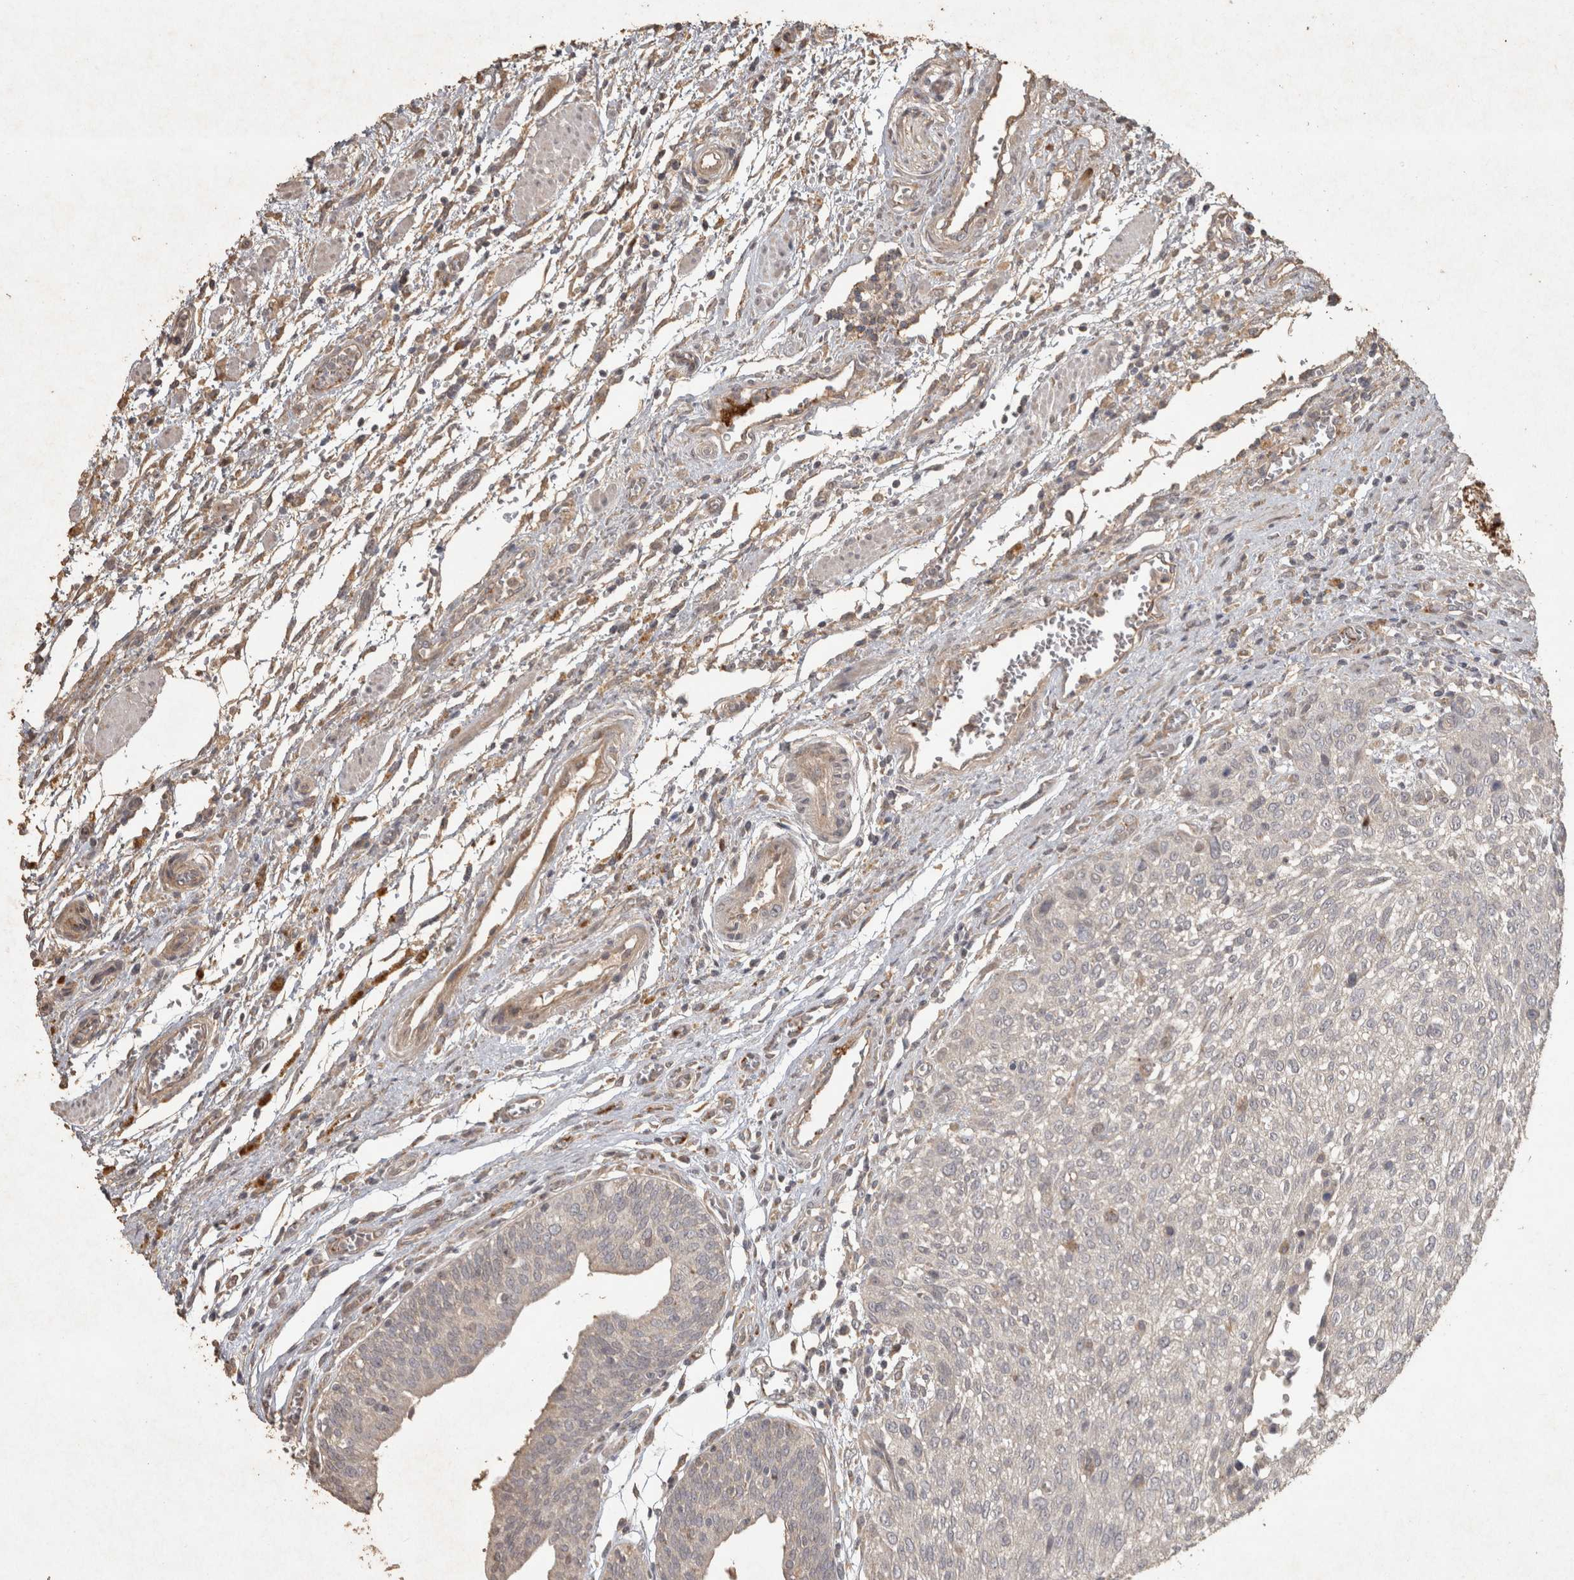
{"staining": {"intensity": "weak", "quantity": "<25%", "location": "cytoplasmic/membranous"}, "tissue": "urothelial cancer", "cell_type": "Tumor cells", "image_type": "cancer", "snomed": [{"axis": "morphology", "description": "Urothelial carcinoma, Low grade"}, {"axis": "morphology", "description": "Urothelial carcinoma, High grade"}, {"axis": "topography", "description": "Urinary bladder"}], "caption": "Human urothelial cancer stained for a protein using immunohistochemistry exhibits no expression in tumor cells.", "gene": "OSTN", "patient": {"sex": "male", "age": 35}}